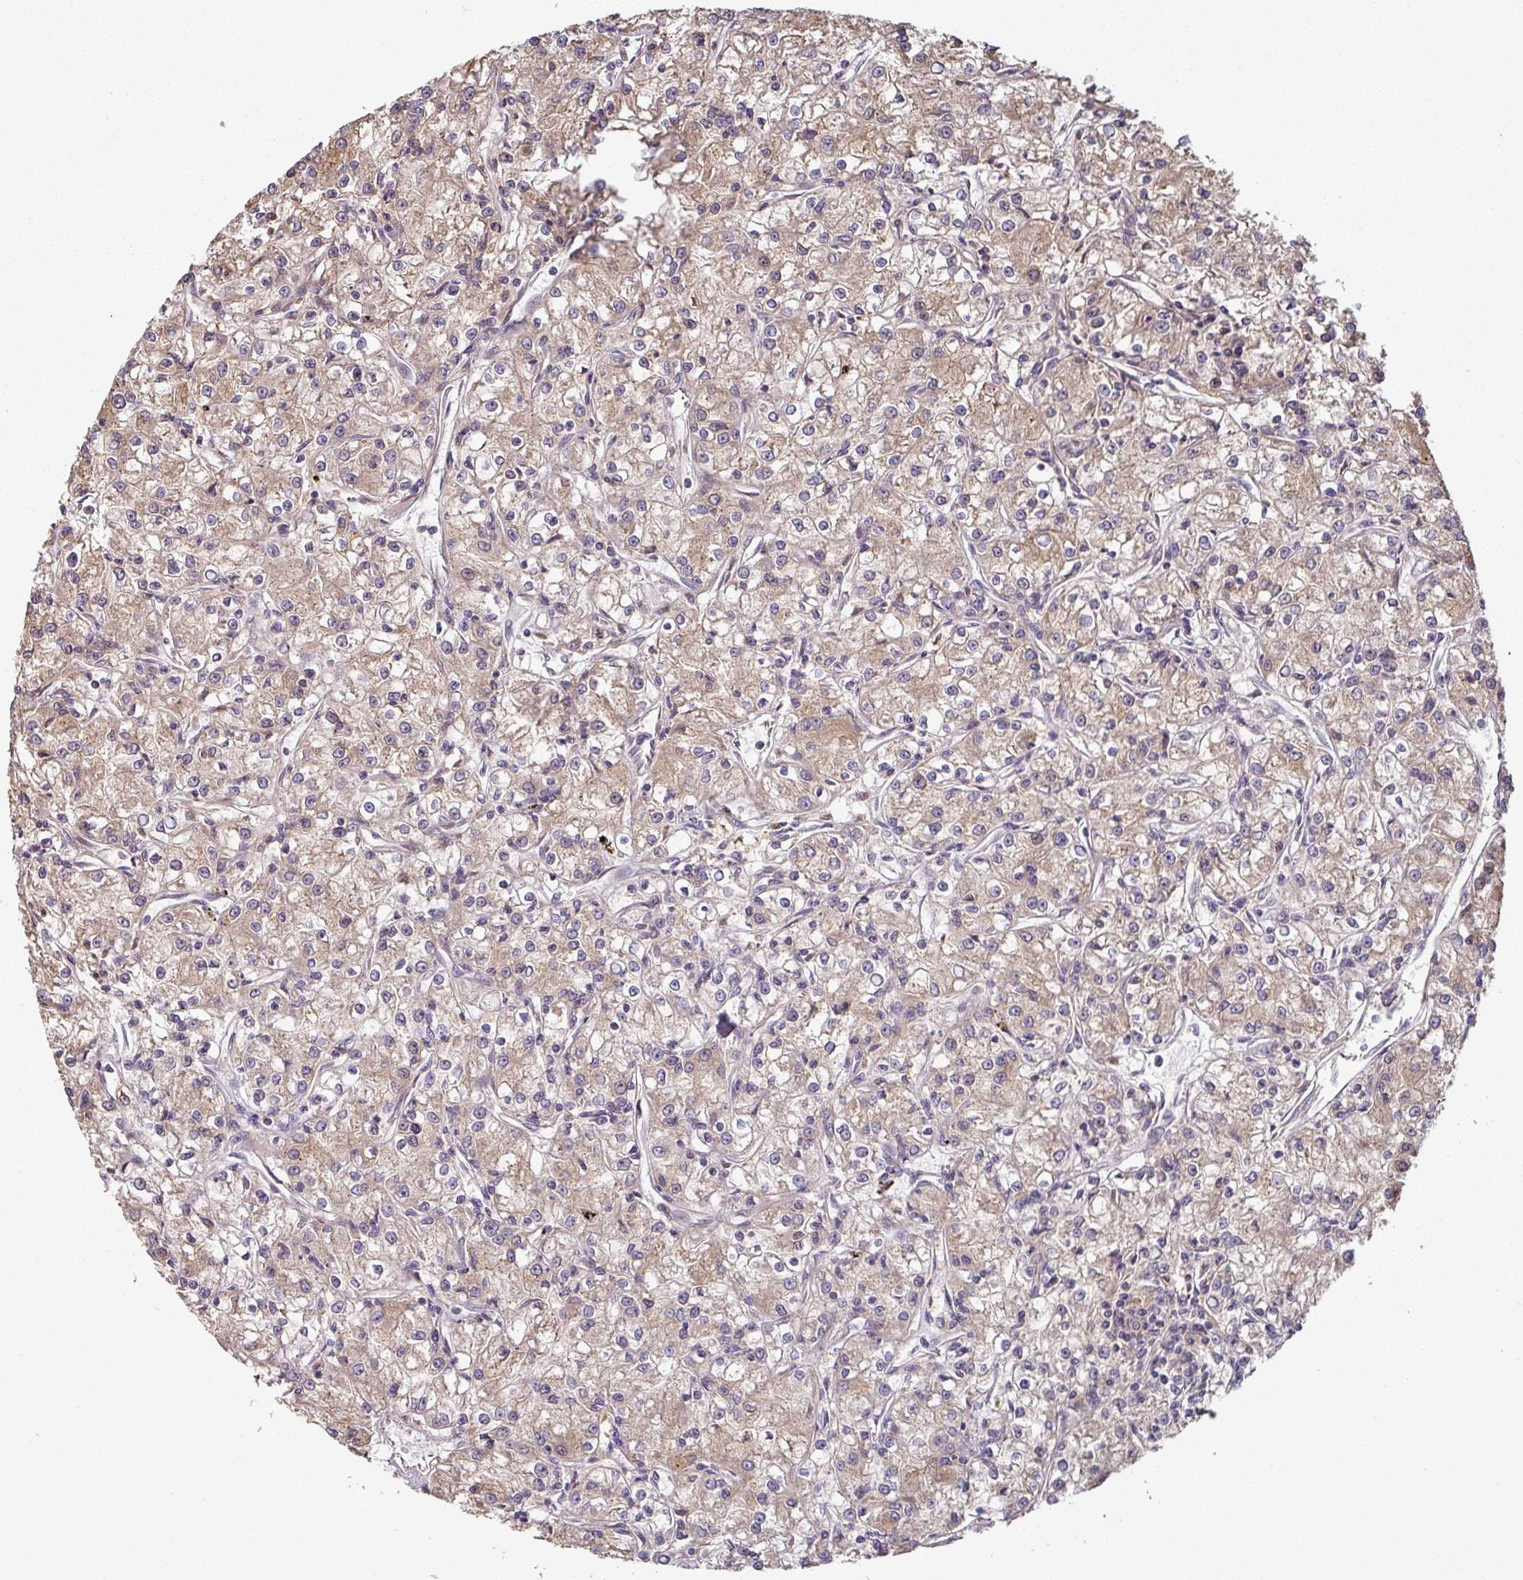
{"staining": {"intensity": "weak", "quantity": ">75%", "location": "cytoplasmic/membranous"}, "tissue": "renal cancer", "cell_type": "Tumor cells", "image_type": "cancer", "snomed": [{"axis": "morphology", "description": "Adenocarcinoma, NOS"}, {"axis": "topography", "description": "Kidney"}], "caption": "Immunohistochemical staining of adenocarcinoma (renal) exhibits low levels of weak cytoplasmic/membranous expression in about >75% of tumor cells. The protein is stained brown, and the nuclei are stained in blue (DAB IHC with brightfield microscopy, high magnification).", "gene": "SIK1", "patient": {"sex": "female", "age": 59}}